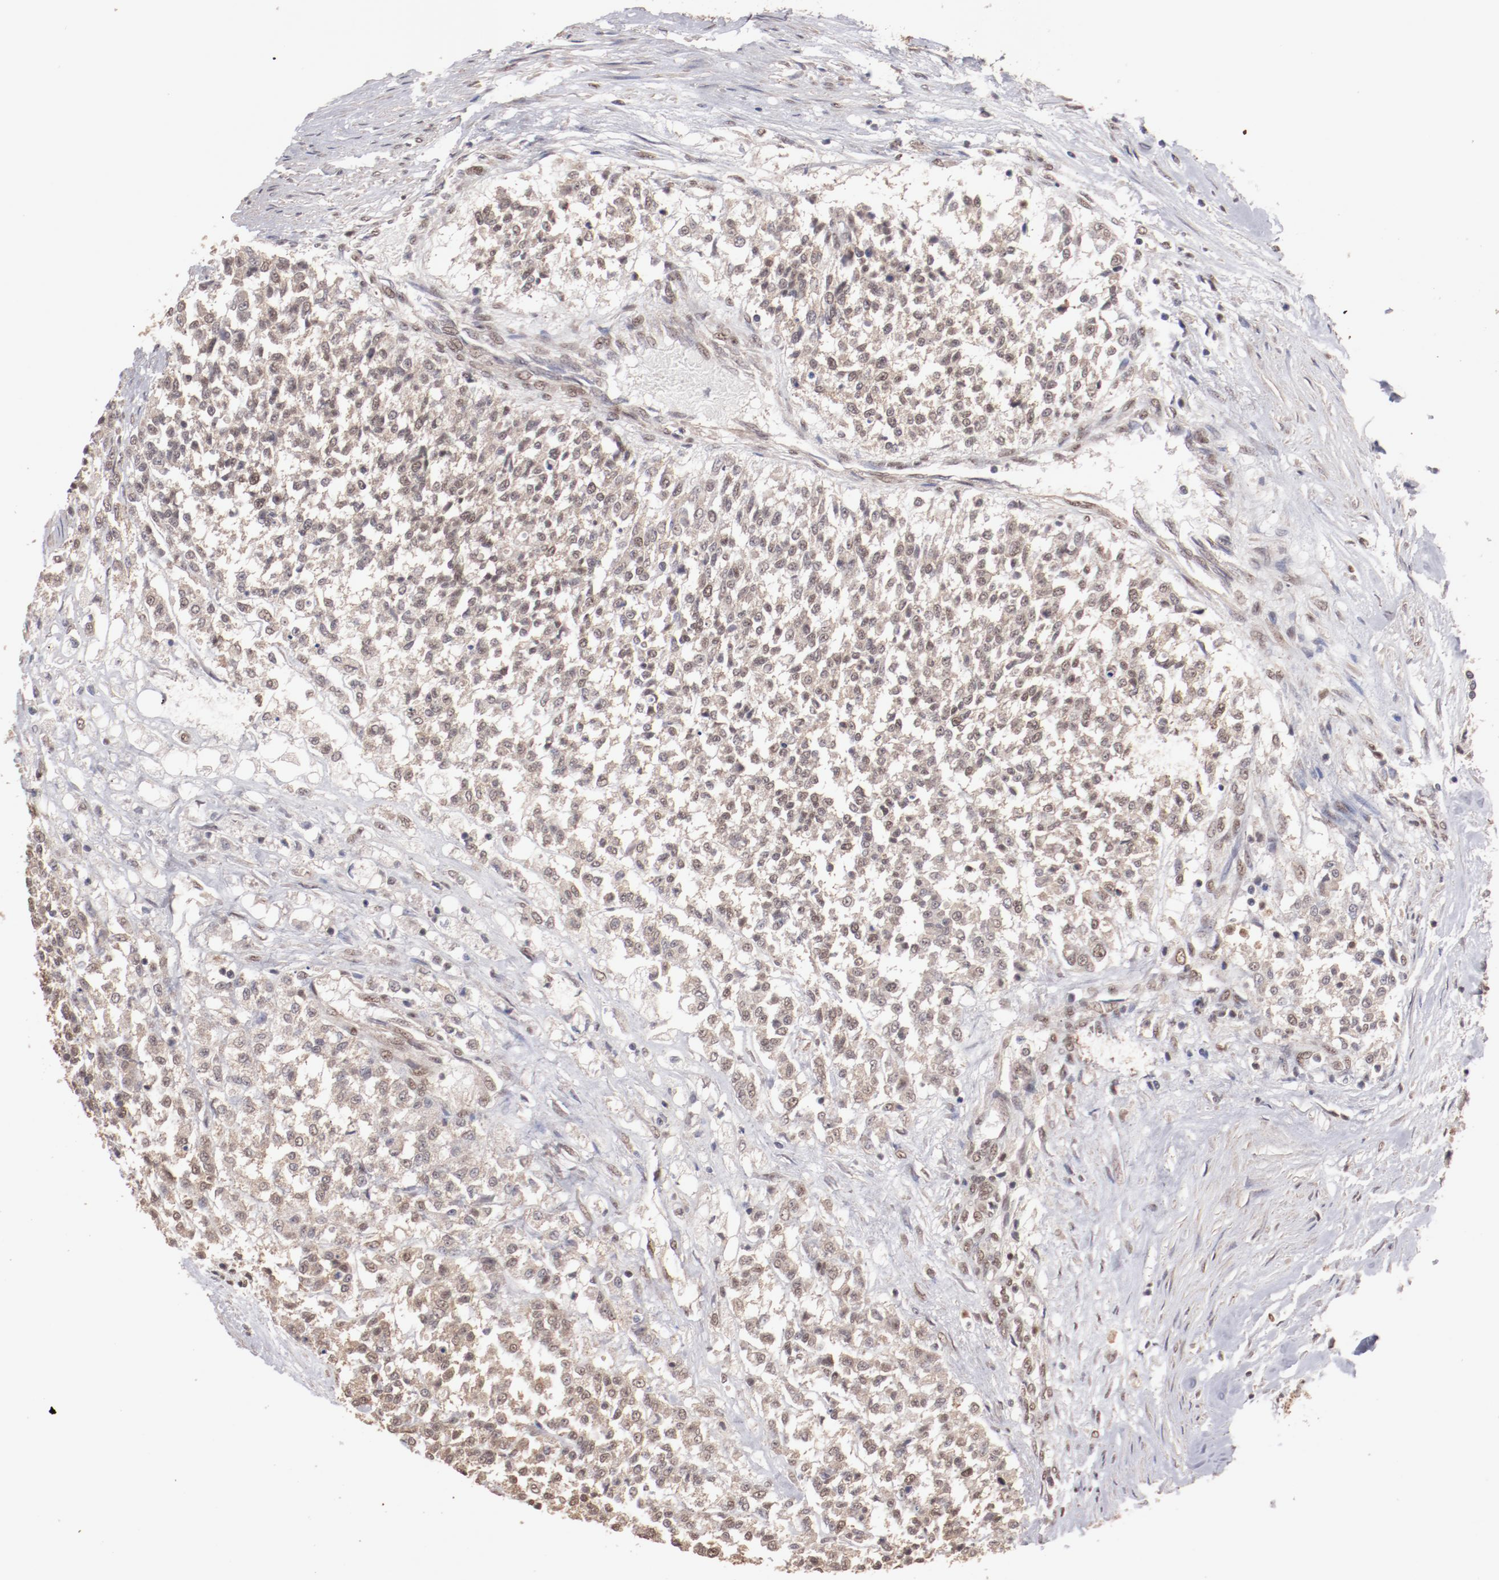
{"staining": {"intensity": "weak", "quantity": ">75%", "location": "cytoplasmic/membranous,nuclear"}, "tissue": "testis cancer", "cell_type": "Tumor cells", "image_type": "cancer", "snomed": [{"axis": "morphology", "description": "Seminoma, NOS"}, {"axis": "topography", "description": "Testis"}], "caption": "This histopathology image demonstrates immunohistochemistry (IHC) staining of human testis cancer, with low weak cytoplasmic/membranous and nuclear positivity in about >75% of tumor cells.", "gene": "CLOCK", "patient": {"sex": "male", "age": 59}}